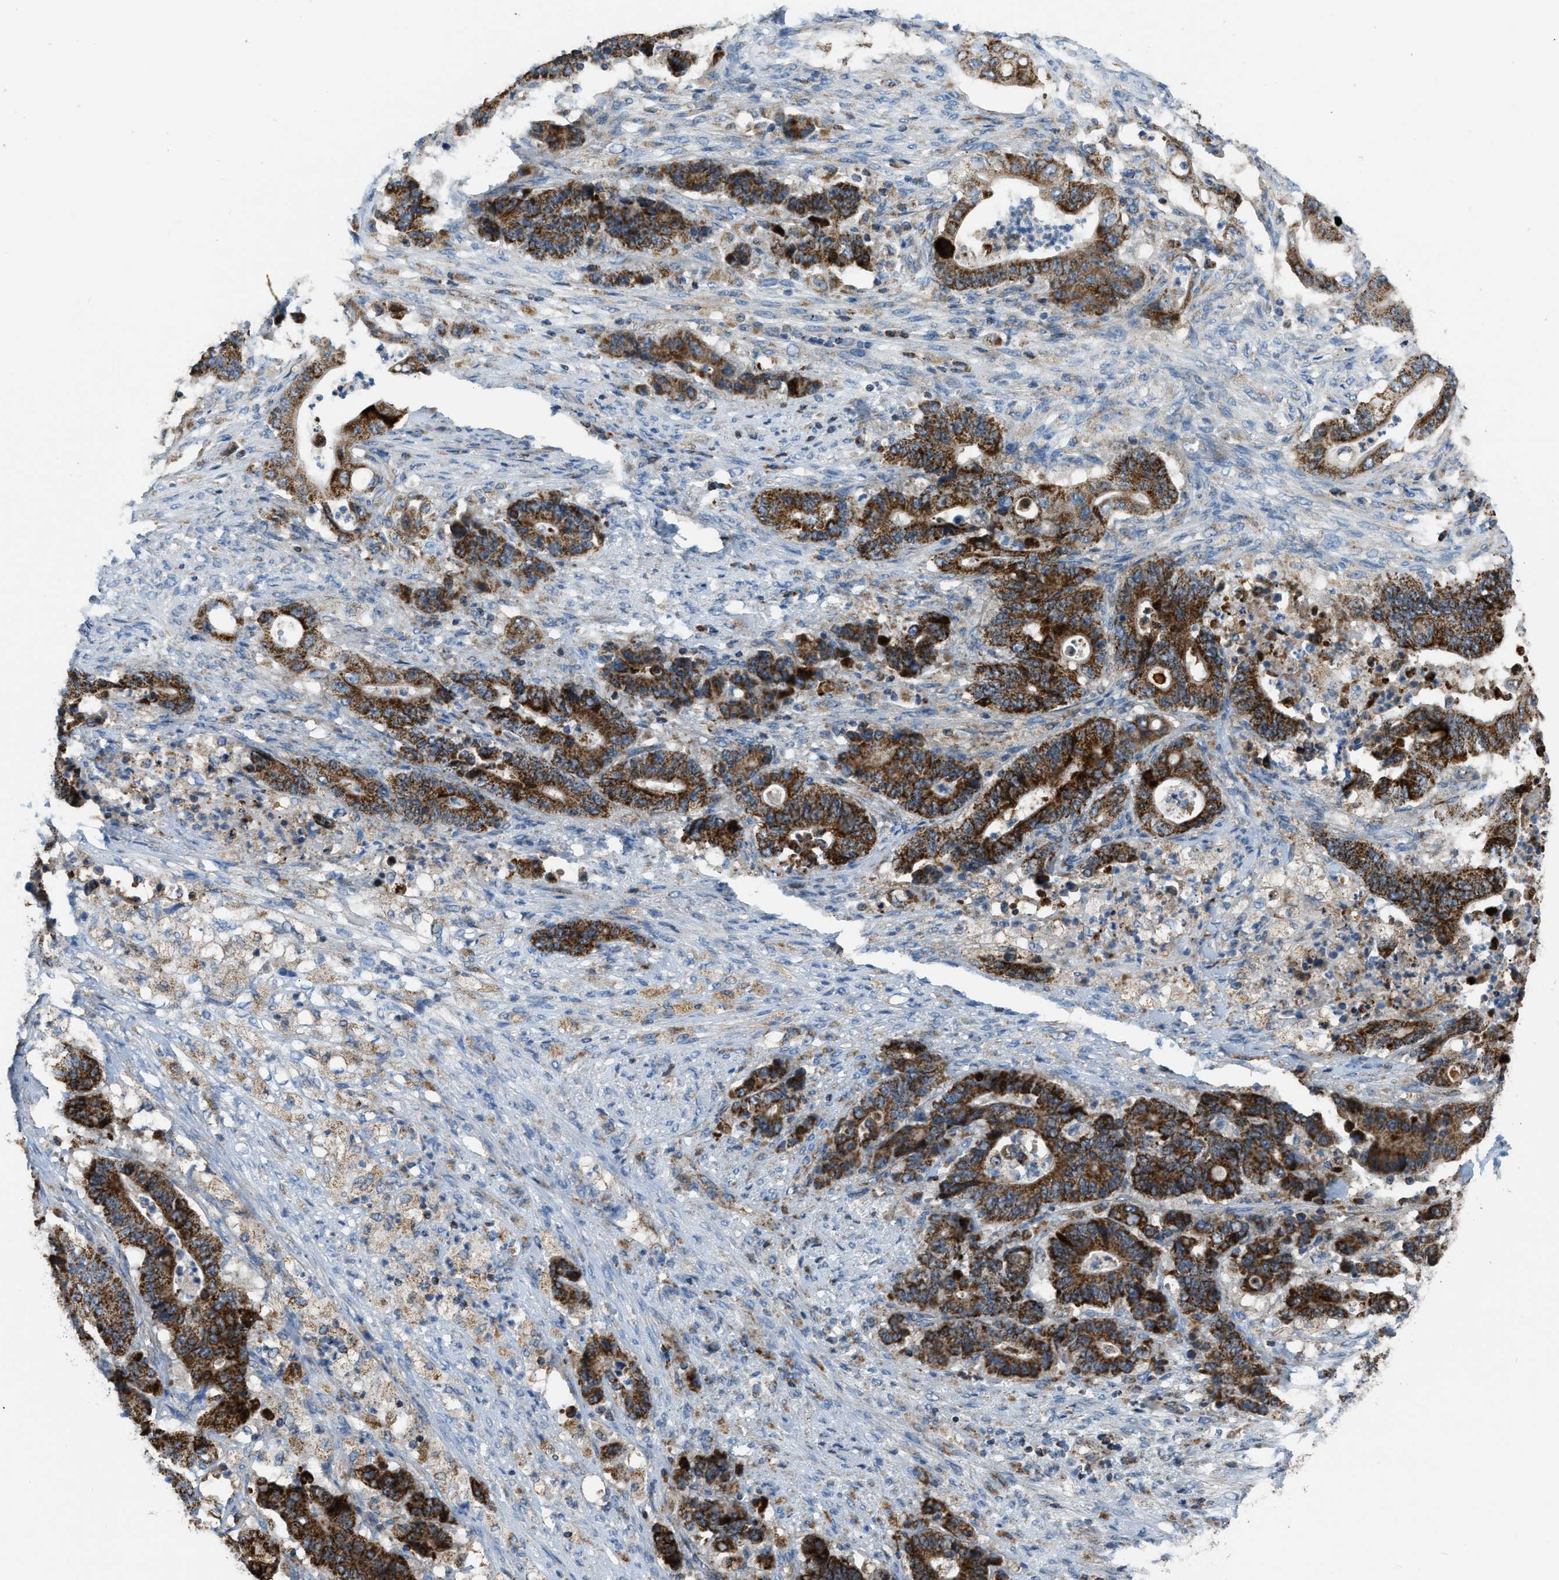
{"staining": {"intensity": "strong", "quantity": ">75%", "location": "cytoplasmic/membranous"}, "tissue": "stomach cancer", "cell_type": "Tumor cells", "image_type": "cancer", "snomed": [{"axis": "morphology", "description": "Adenocarcinoma, NOS"}, {"axis": "topography", "description": "Stomach"}], "caption": "High-power microscopy captured an immunohistochemistry (IHC) micrograph of stomach cancer (adenocarcinoma), revealing strong cytoplasmic/membranous positivity in about >75% of tumor cells.", "gene": "ETFB", "patient": {"sex": "female", "age": 73}}